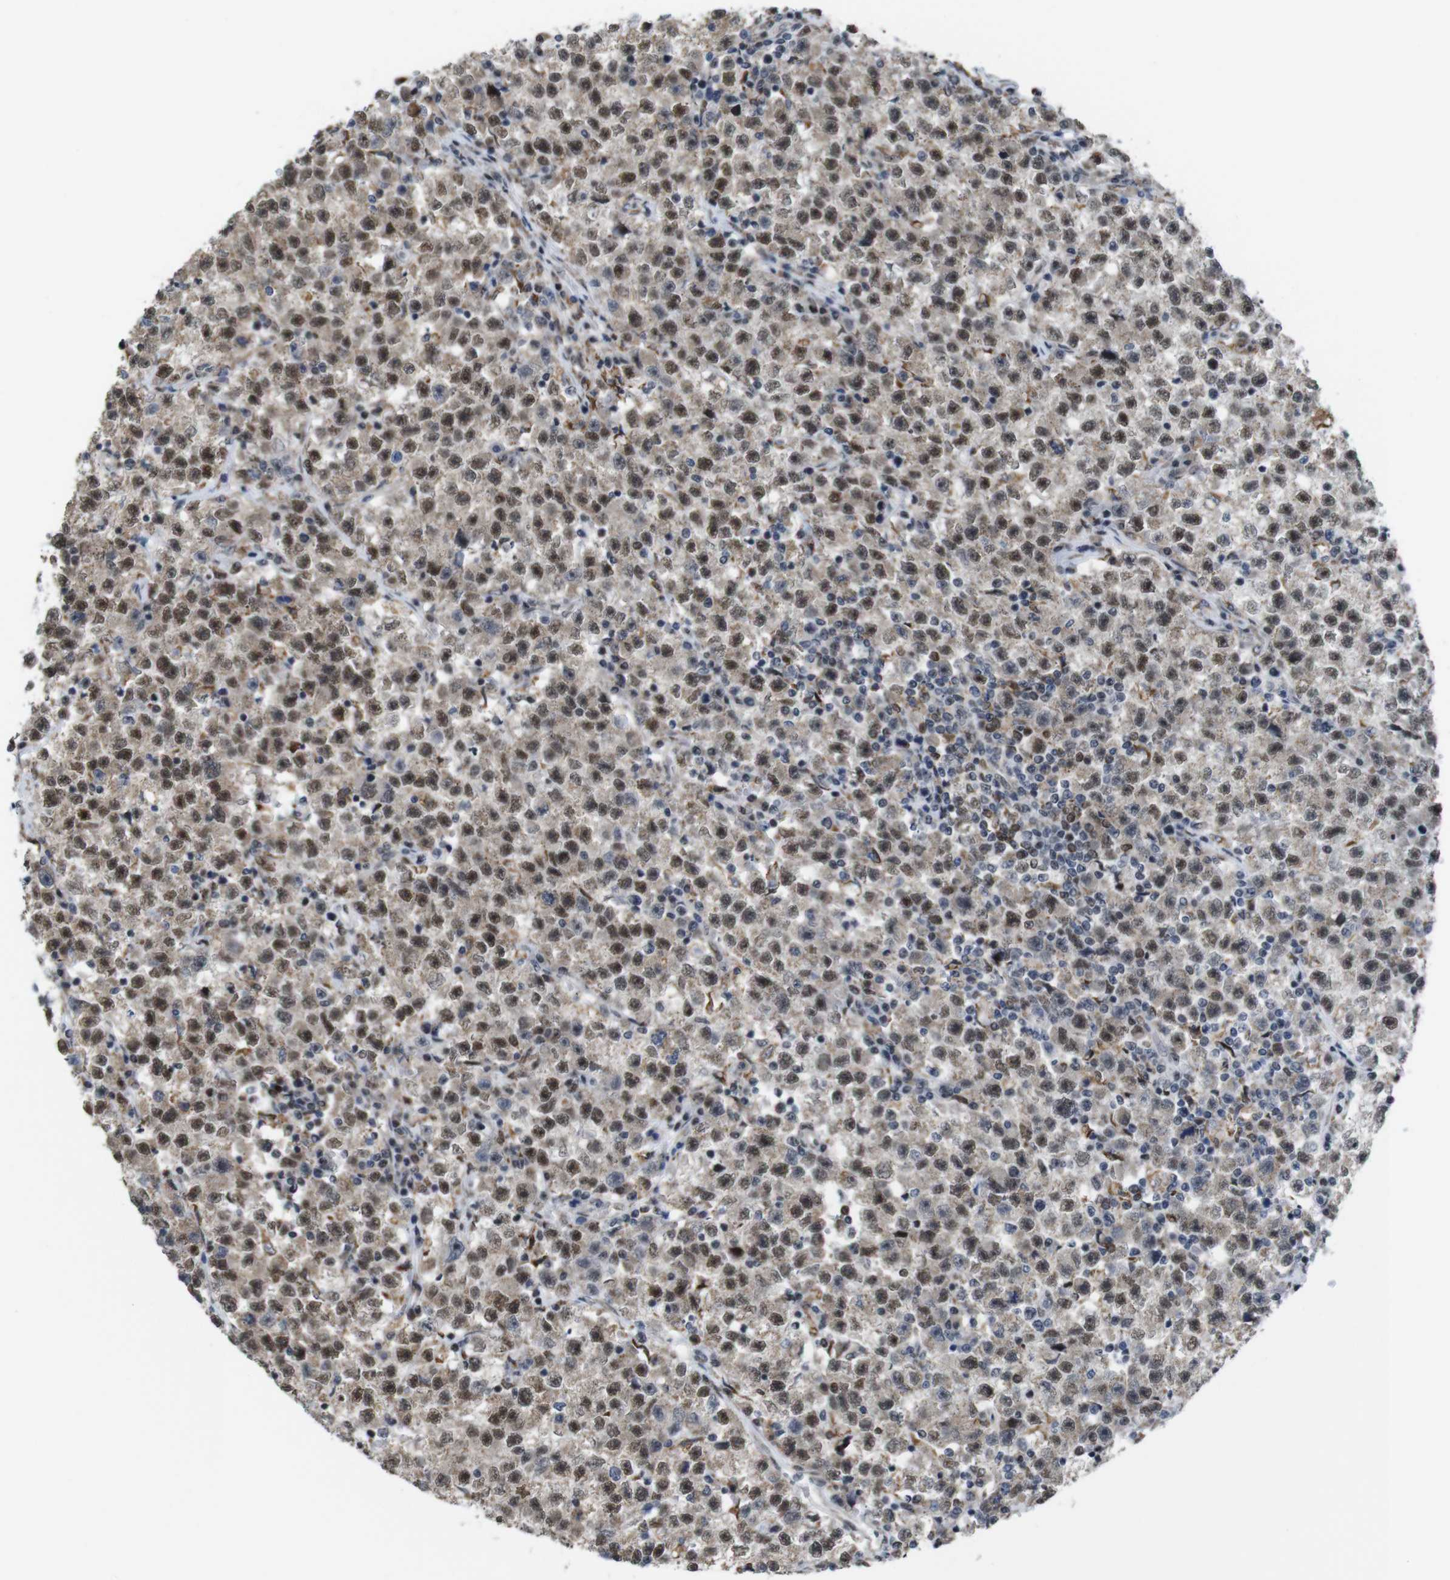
{"staining": {"intensity": "moderate", "quantity": ">75%", "location": "cytoplasmic/membranous,nuclear"}, "tissue": "testis cancer", "cell_type": "Tumor cells", "image_type": "cancer", "snomed": [{"axis": "morphology", "description": "Seminoma, NOS"}, {"axis": "topography", "description": "Testis"}], "caption": "Tumor cells display medium levels of moderate cytoplasmic/membranous and nuclear expression in approximately >75% of cells in testis cancer (seminoma).", "gene": "PNMA8A", "patient": {"sex": "male", "age": 22}}